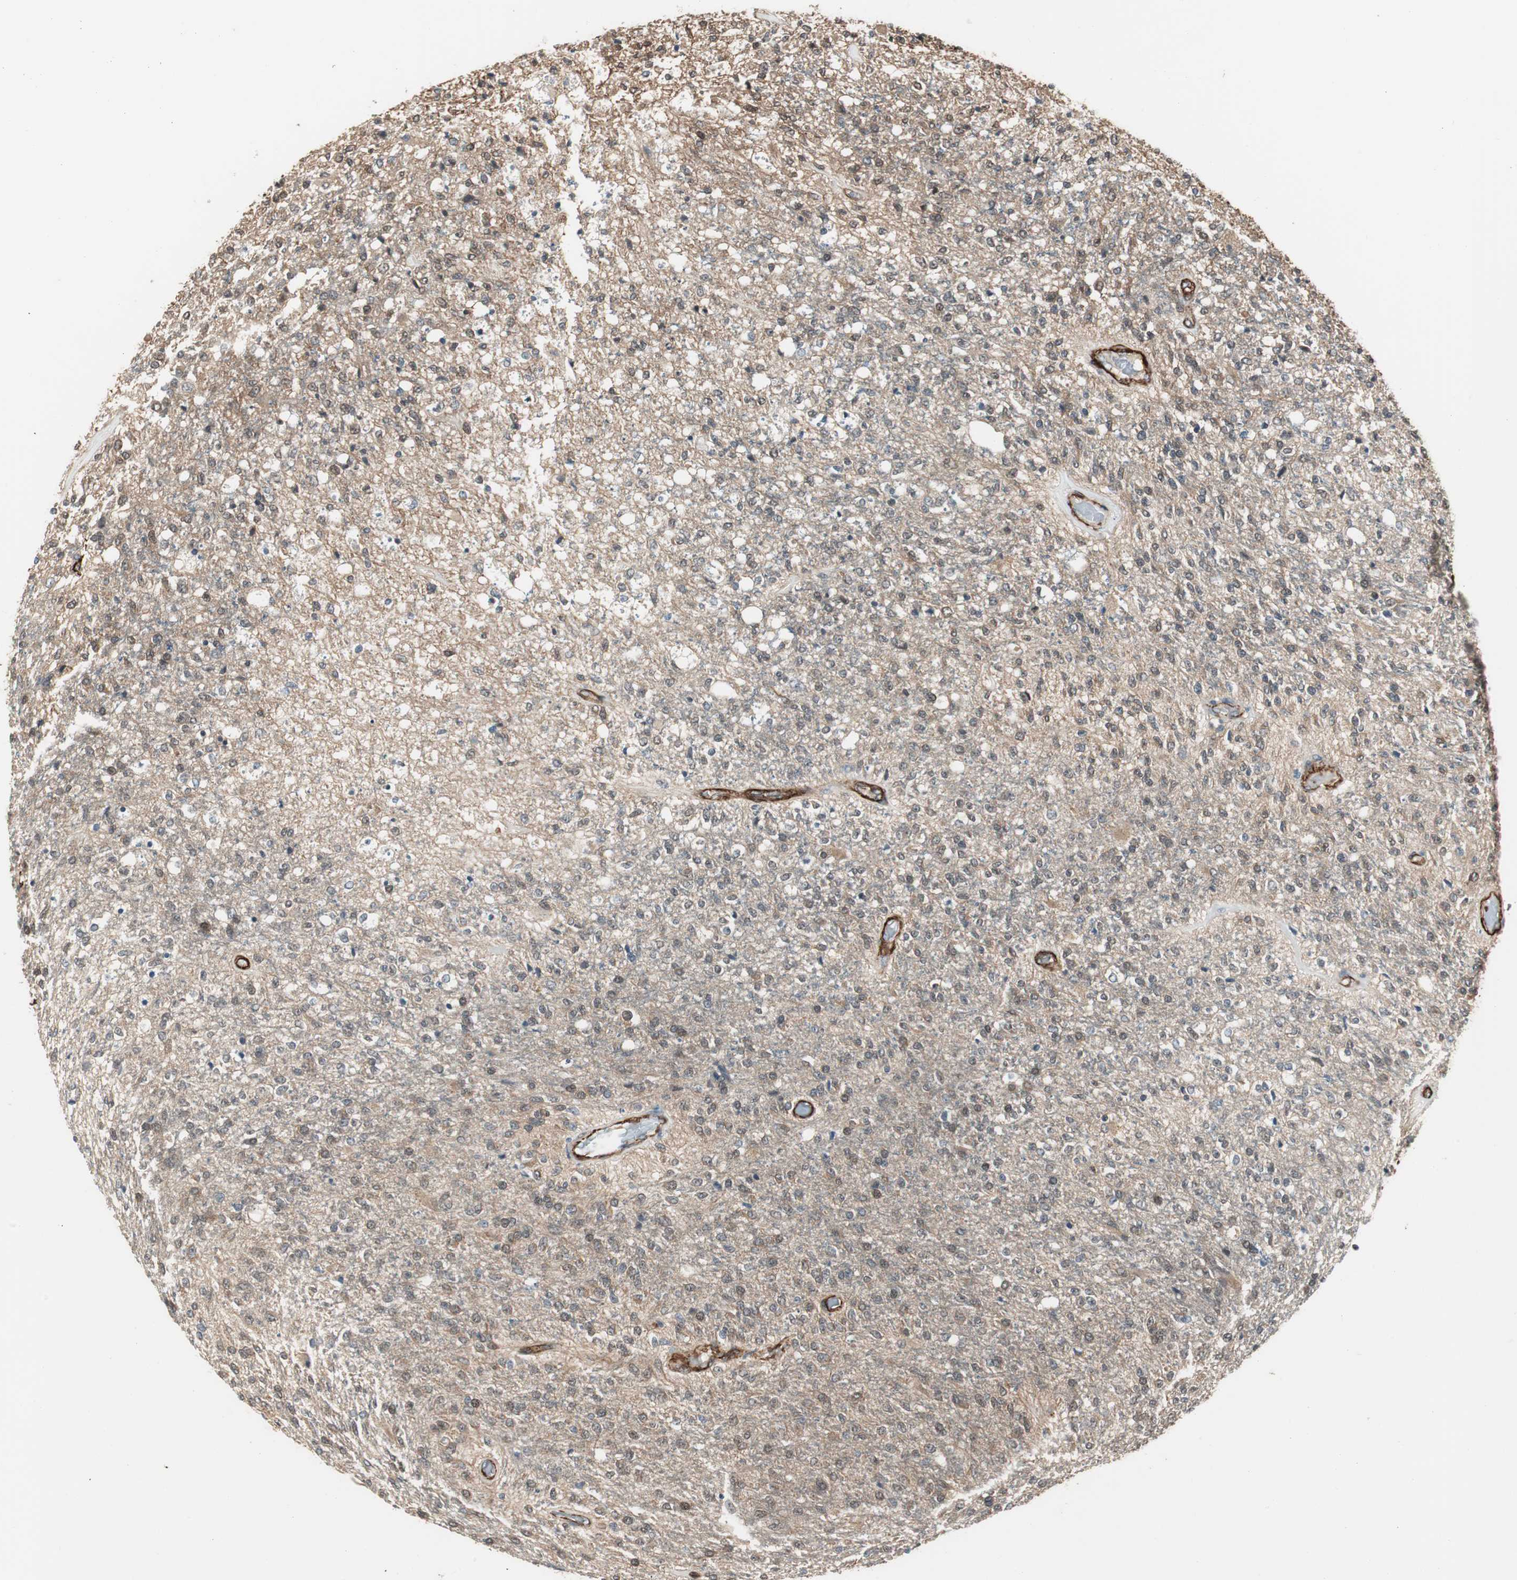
{"staining": {"intensity": "weak", "quantity": ">75%", "location": "cytoplasmic/membranous"}, "tissue": "glioma", "cell_type": "Tumor cells", "image_type": "cancer", "snomed": [{"axis": "morphology", "description": "Normal tissue, NOS"}, {"axis": "morphology", "description": "Glioma, malignant, High grade"}, {"axis": "topography", "description": "Cerebral cortex"}], "caption": "This histopathology image demonstrates immunohistochemistry (IHC) staining of glioma, with low weak cytoplasmic/membranous positivity in about >75% of tumor cells.", "gene": "PTPN11", "patient": {"sex": "male", "age": 77}}